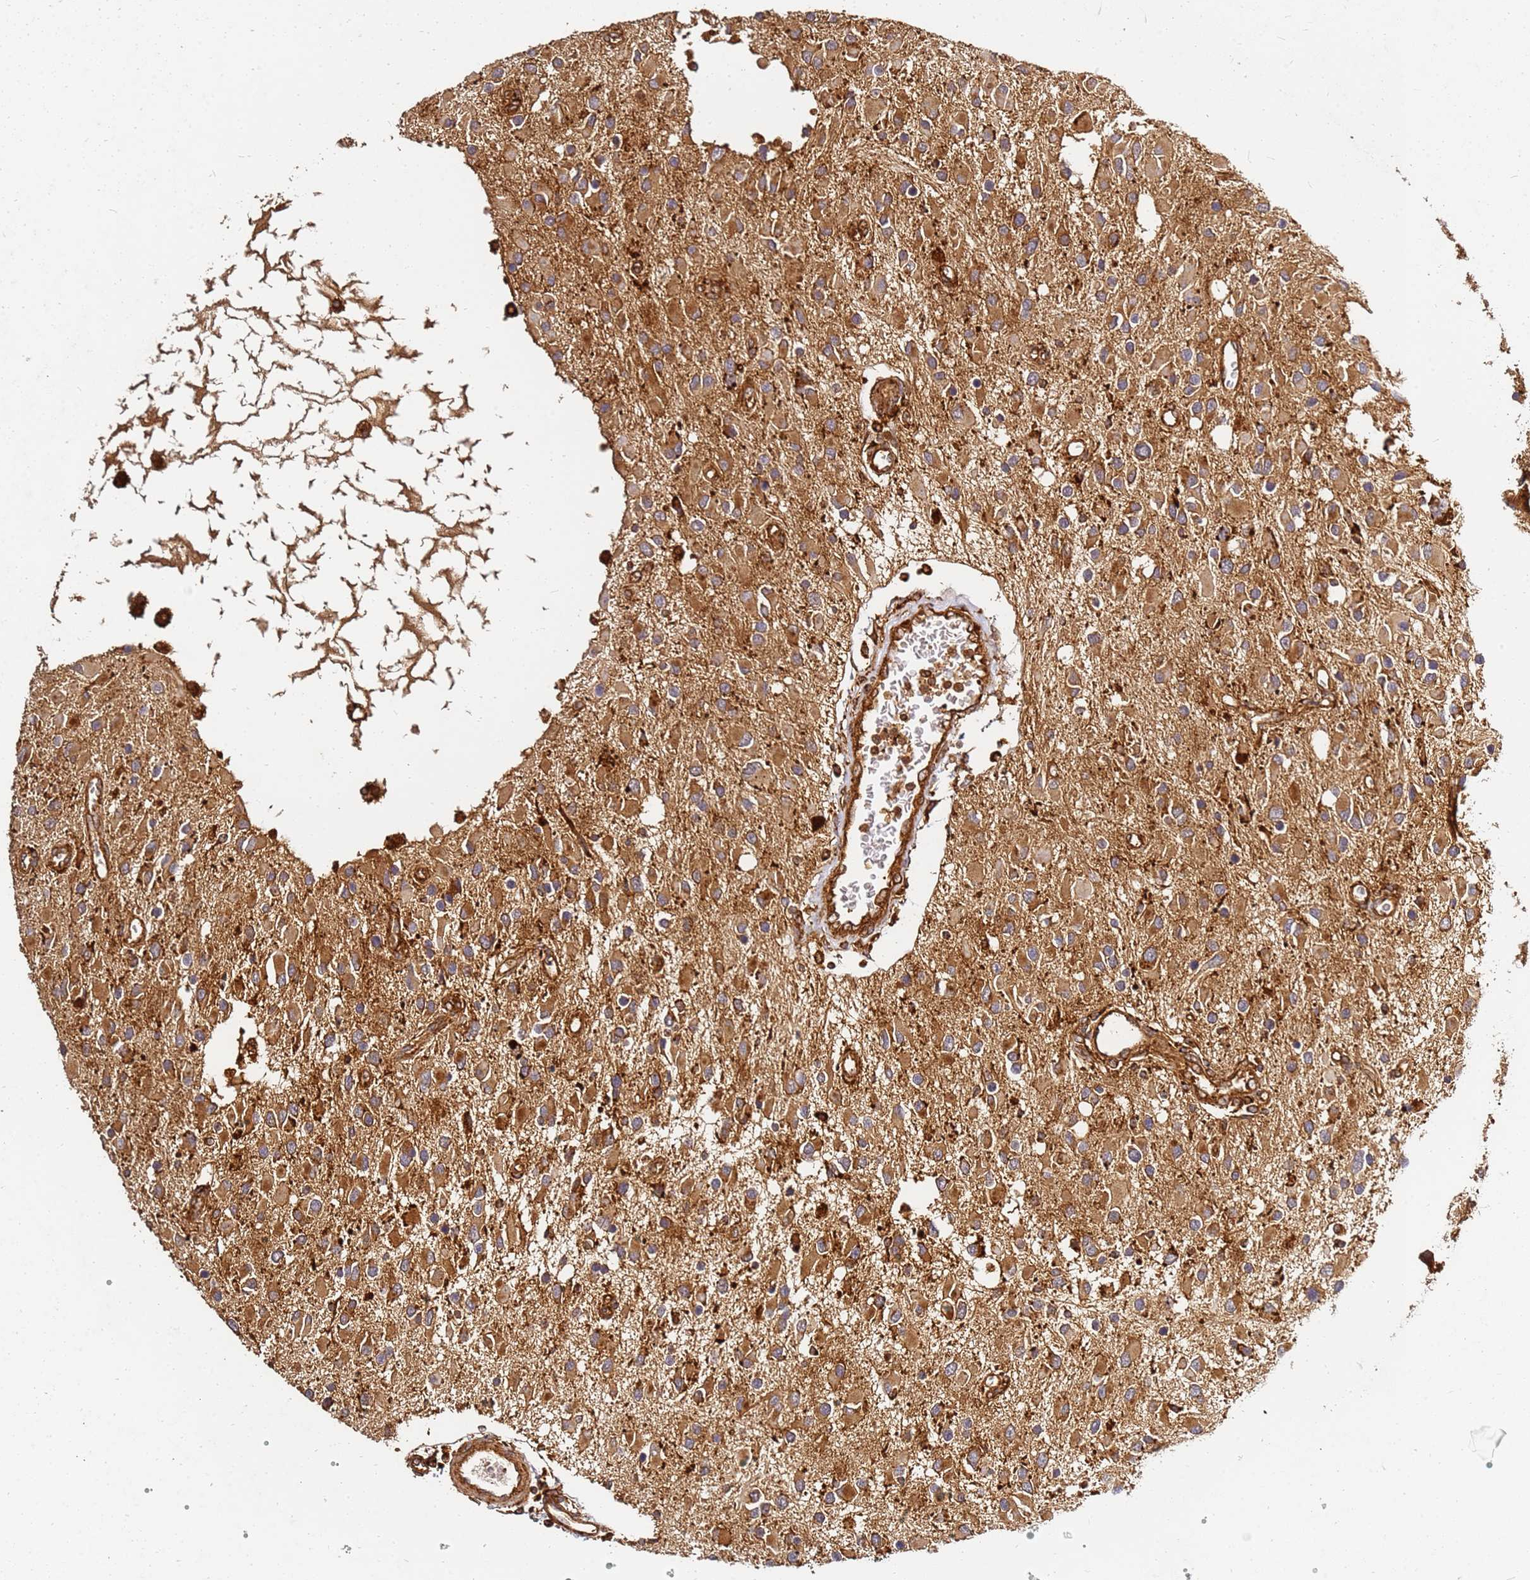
{"staining": {"intensity": "moderate", "quantity": ">75%", "location": "cytoplasmic/membranous"}, "tissue": "glioma", "cell_type": "Tumor cells", "image_type": "cancer", "snomed": [{"axis": "morphology", "description": "Glioma, malignant, High grade"}, {"axis": "topography", "description": "Brain"}], "caption": "Approximately >75% of tumor cells in malignant glioma (high-grade) demonstrate moderate cytoplasmic/membranous protein positivity as visualized by brown immunohistochemical staining.", "gene": "DVL3", "patient": {"sex": "male", "age": 53}}